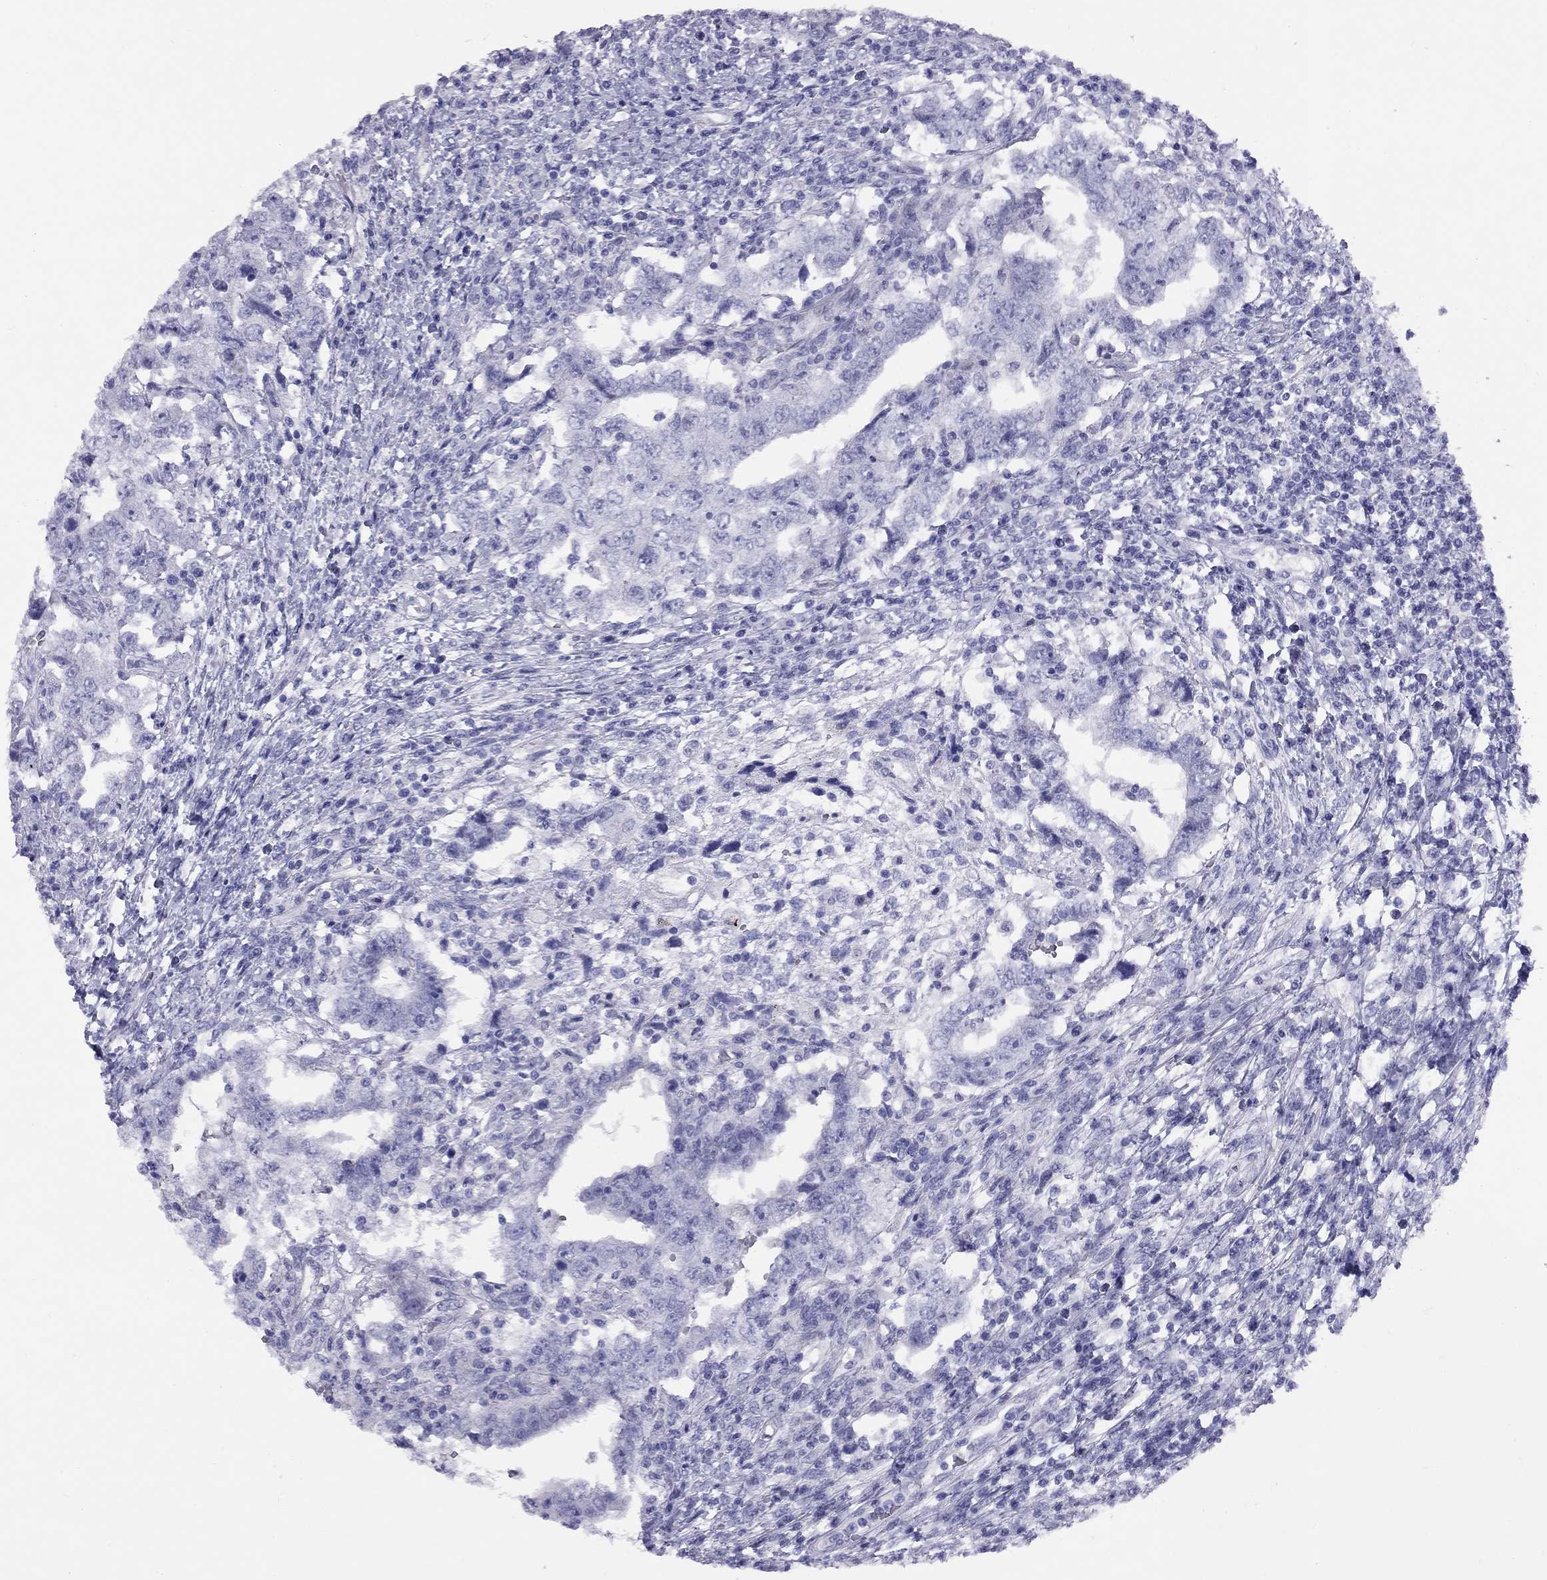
{"staining": {"intensity": "negative", "quantity": "none", "location": "none"}, "tissue": "testis cancer", "cell_type": "Tumor cells", "image_type": "cancer", "snomed": [{"axis": "morphology", "description": "Carcinoma, Embryonal, NOS"}, {"axis": "topography", "description": "Testis"}], "caption": "Immunohistochemical staining of human testis embryonal carcinoma shows no significant staining in tumor cells. Brightfield microscopy of immunohistochemistry stained with DAB (3,3'-diaminobenzidine) (brown) and hematoxylin (blue), captured at high magnification.", "gene": "FSCN3", "patient": {"sex": "male", "age": 26}}